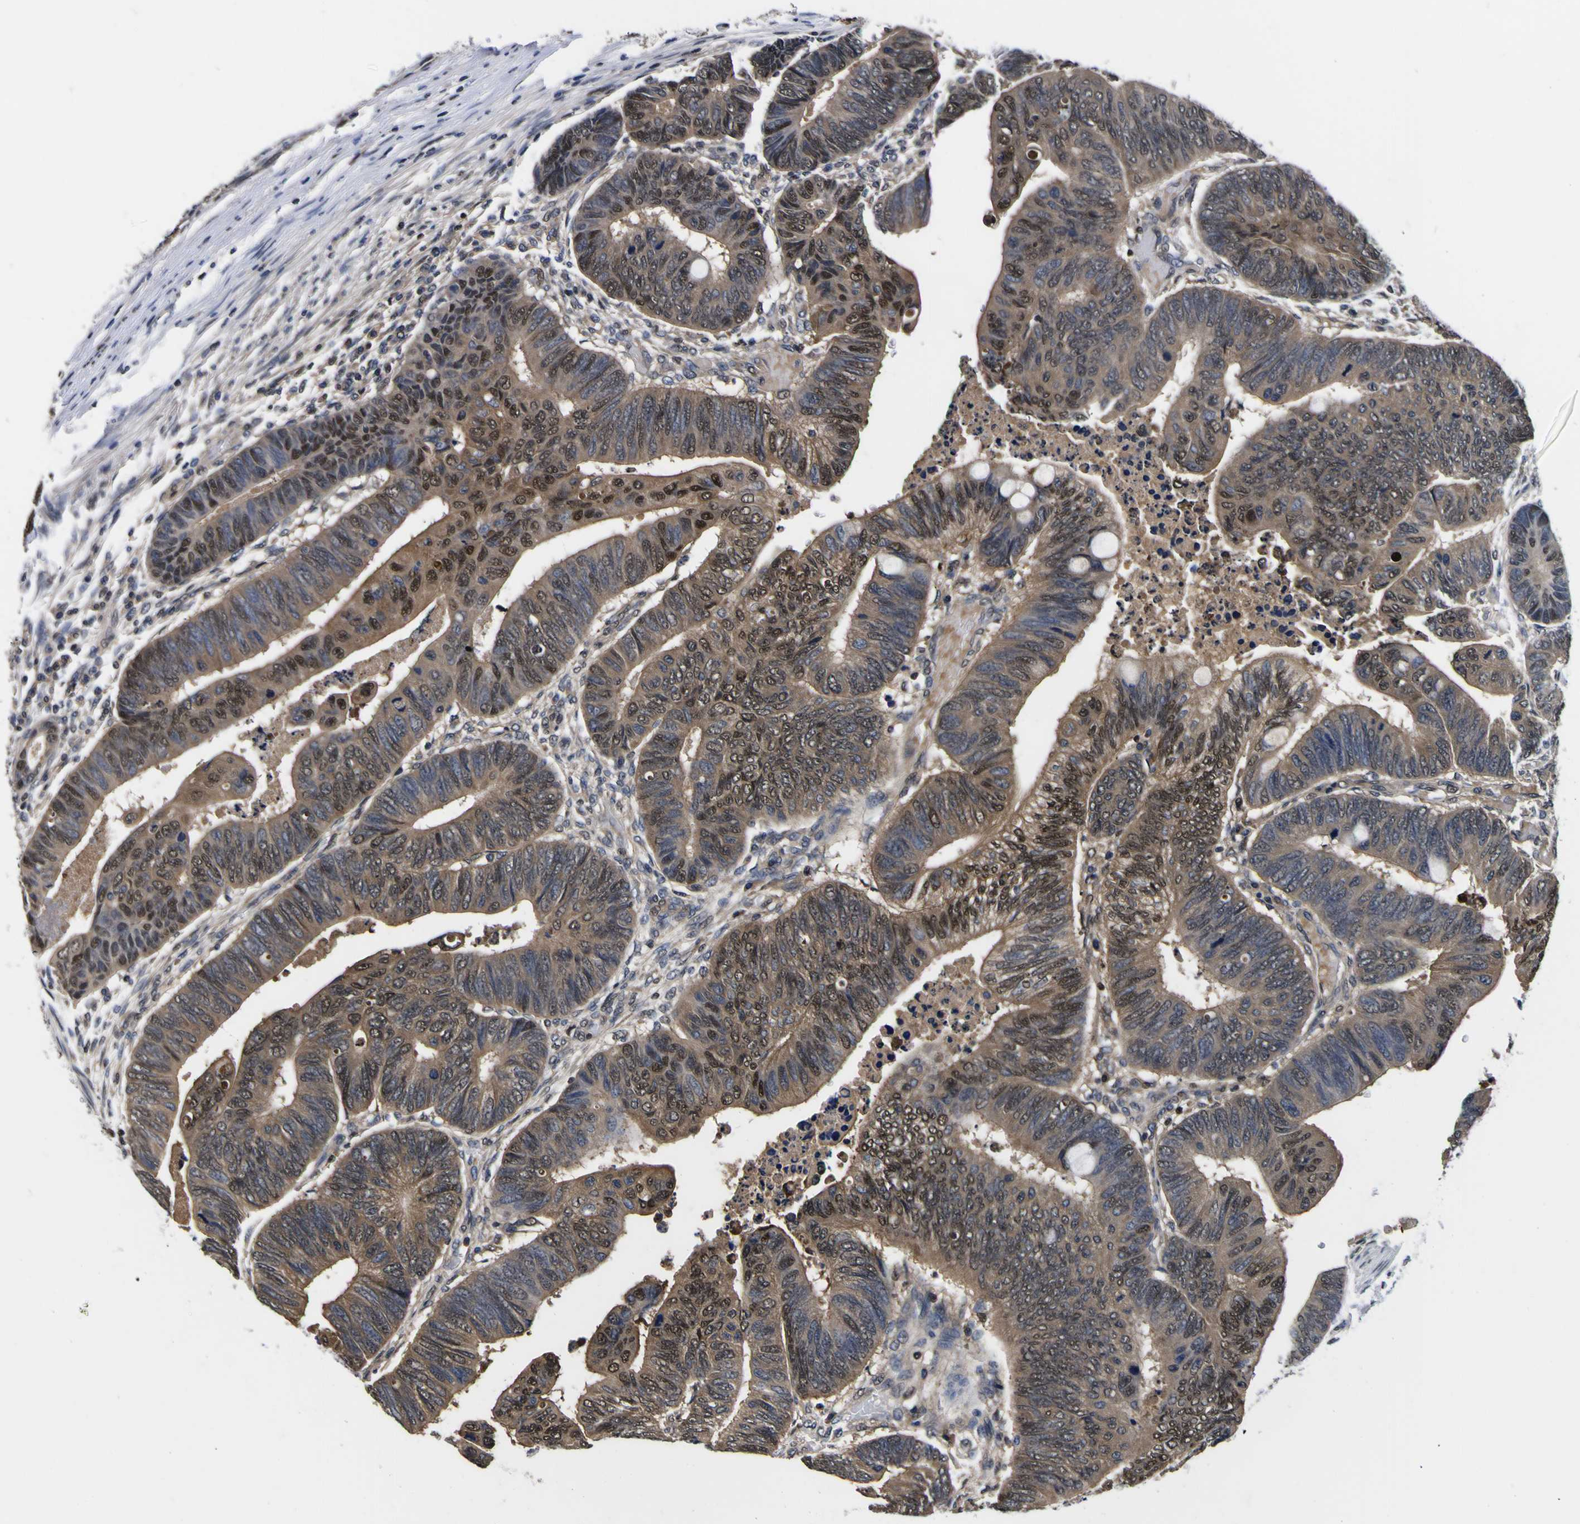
{"staining": {"intensity": "moderate", "quantity": ">75%", "location": "cytoplasmic/membranous,nuclear"}, "tissue": "colorectal cancer", "cell_type": "Tumor cells", "image_type": "cancer", "snomed": [{"axis": "morphology", "description": "Normal tissue, NOS"}, {"axis": "morphology", "description": "Adenocarcinoma, NOS"}, {"axis": "topography", "description": "Rectum"}, {"axis": "topography", "description": "Peripheral nerve tissue"}], "caption": "Protein staining shows moderate cytoplasmic/membranous and nuclear positivity in about >75% of tumor cells in colorectal adenocarcinoma.", "gene": "FAM110B", "patient": {"sex": "male", "age": 92}}